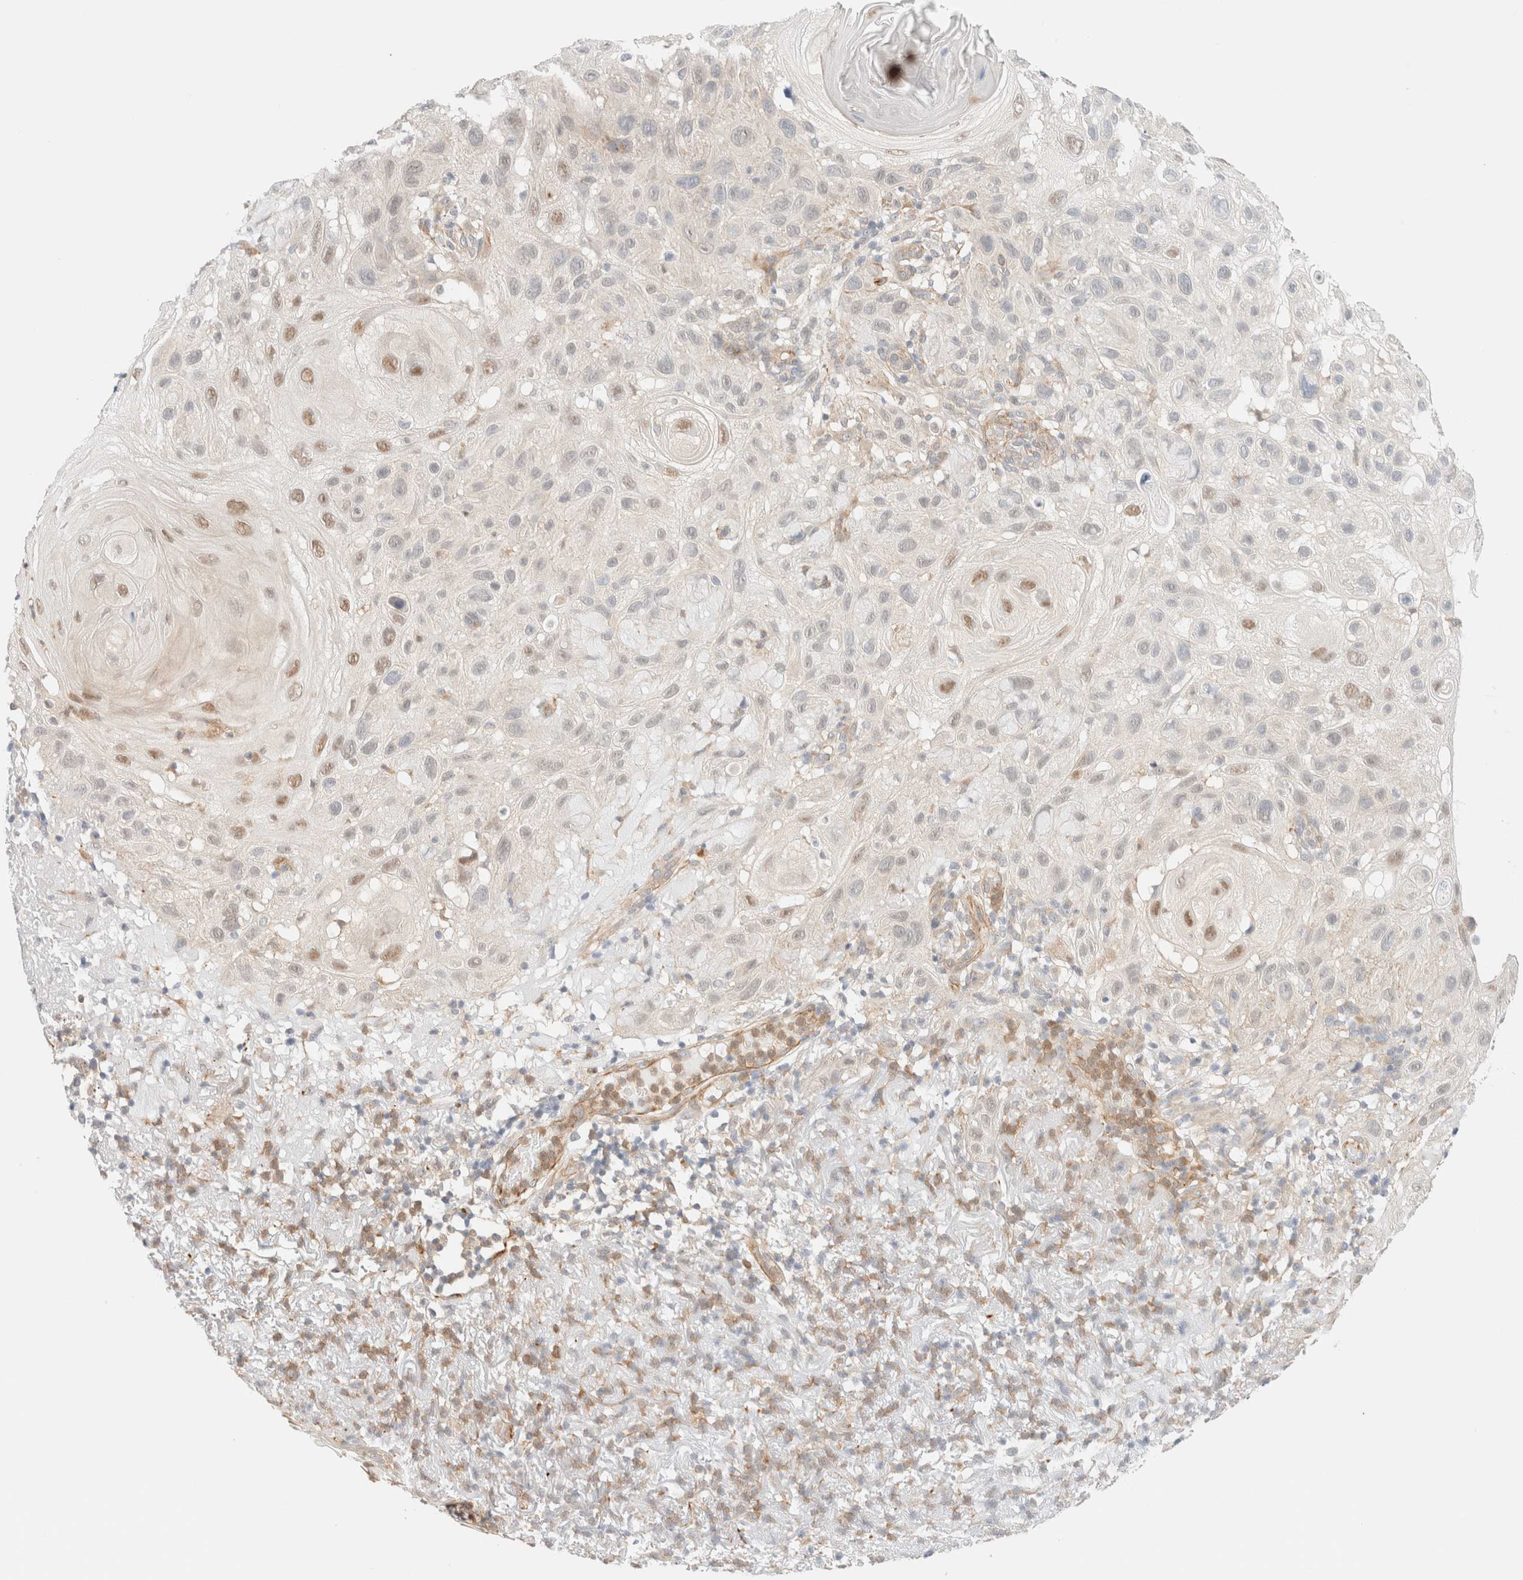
{"staining": {"intensity": "moderate", "quantity": "25%-75%", "location": "cytoplasmic/membranous,nuclear"}, "tissue": "skin cancer", "cell_type": "Tumor cells", "image_type": "cancer", "snomed": [{"axis": "morphology", "description": "Squamous cell carcinoma, NOS"}, {"axis": "topography", "description": "Skin"}], "caption": "Skin cancer stained with IHC displays moderate cytoplasmic/membranous and nuclear expression in about 25%-75% of tumor cells. Using DAB (3,3'-diaminobenzidine) (brown) and hematoxylin (blue) stains, captured at high magnification using brightfield microscopy.", "gene": "UNC13B", "patient": {"sex": "female", "age": 96}}